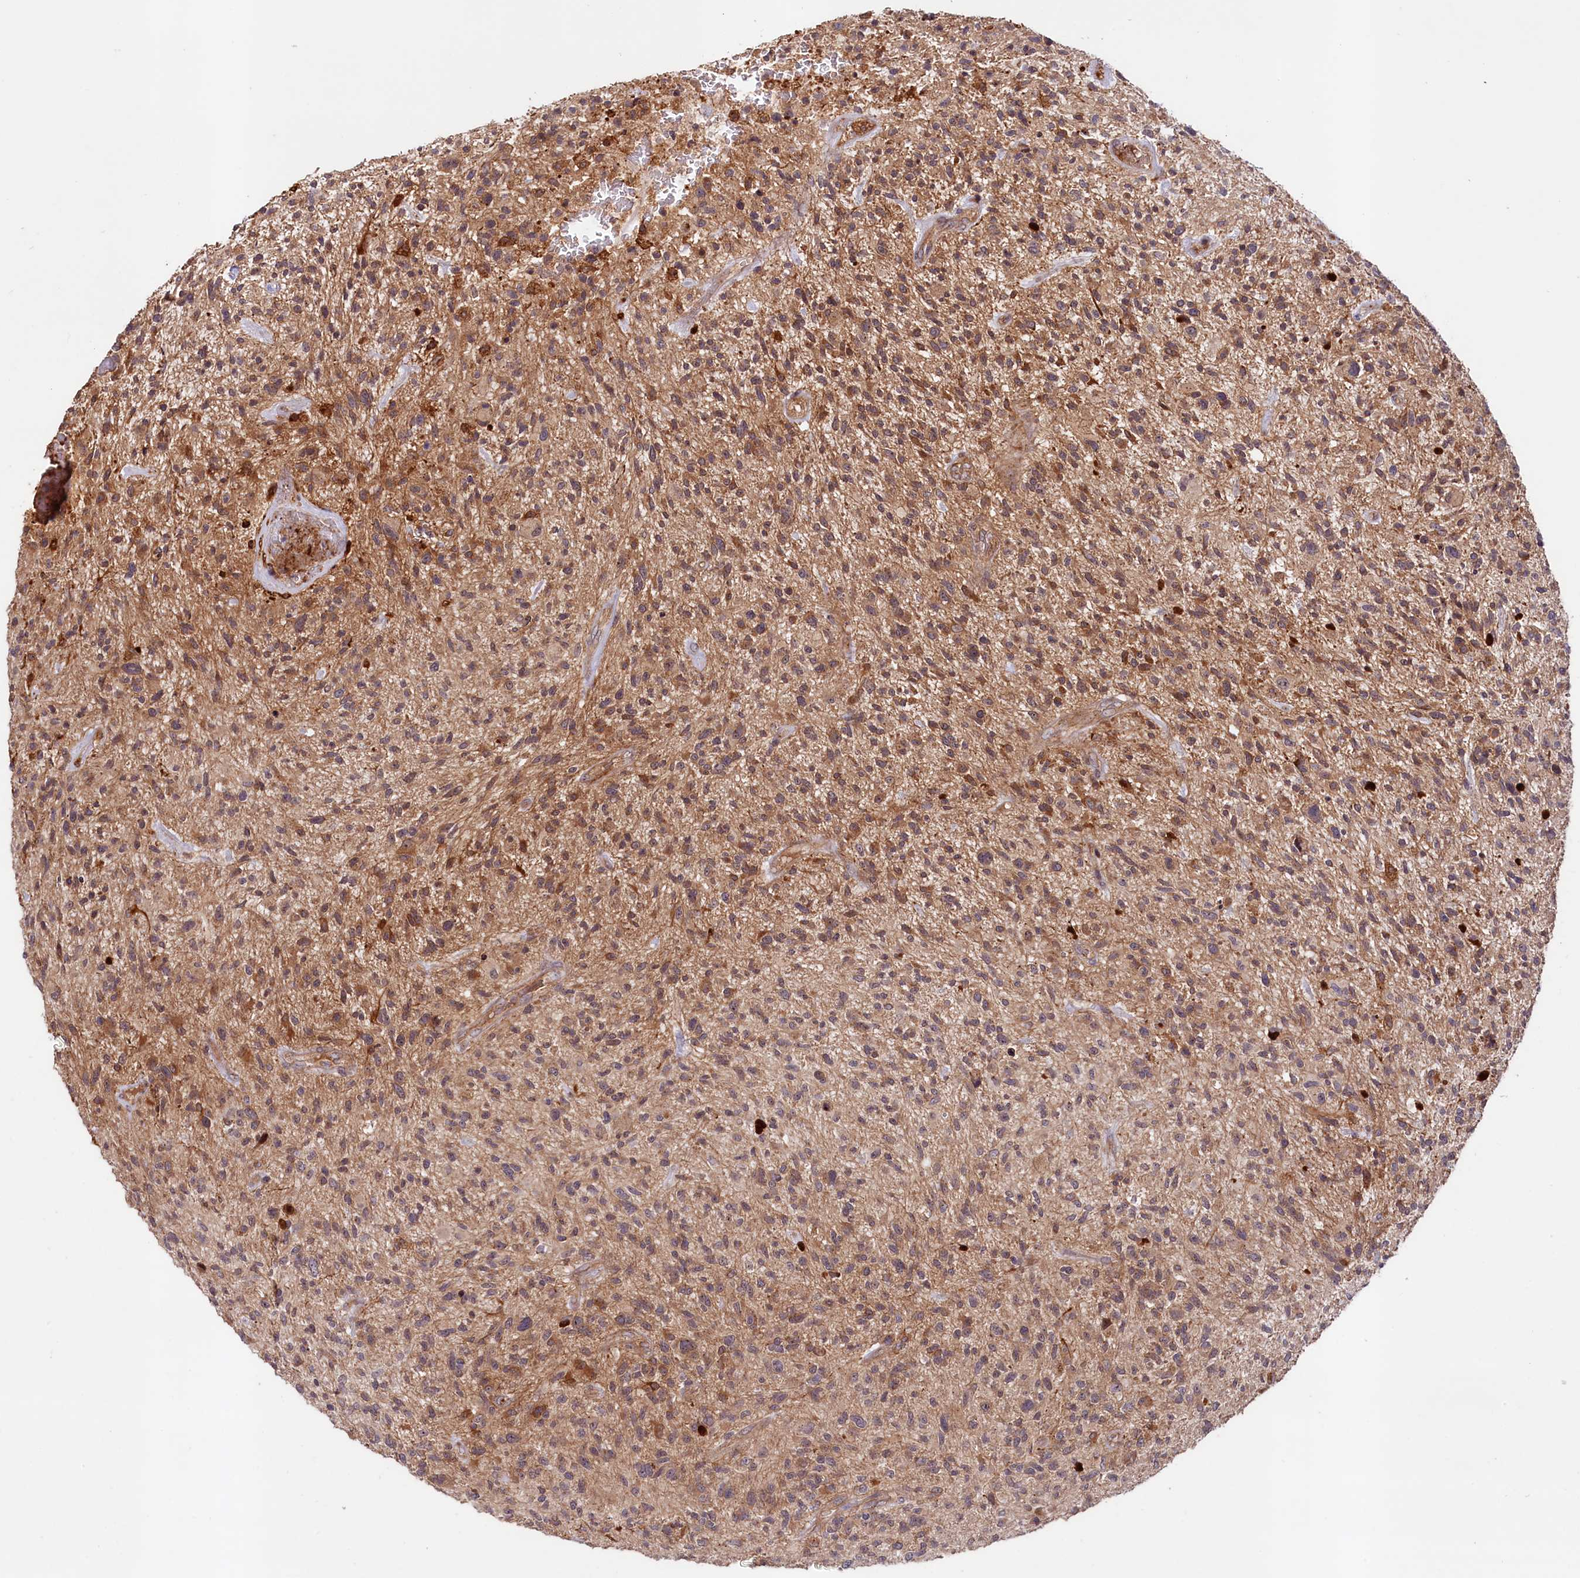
{"staining": {"intensity": "moderate", "quantity": ">75%", "location": "cytoplasmic/membranous"}, "tissue": "glioma", "cell_type": "Tumor cells", "image_type": "cancer", "snomed": [{"axis": "morphology", "description": "Glioma, malignant, High grade"}, {"axis": "topography", "description": "Brain"}], "caption": "A micrograph of human malignant high-grade glioma stained for a protein displays moderate cytoplasmic/membranous brown staining in tumor cells. (brown staining indicates protein expression, while blue staining denotes nuclei).", "gene": "NEDD1", "patient": {"sex": "male", "age": 47}}